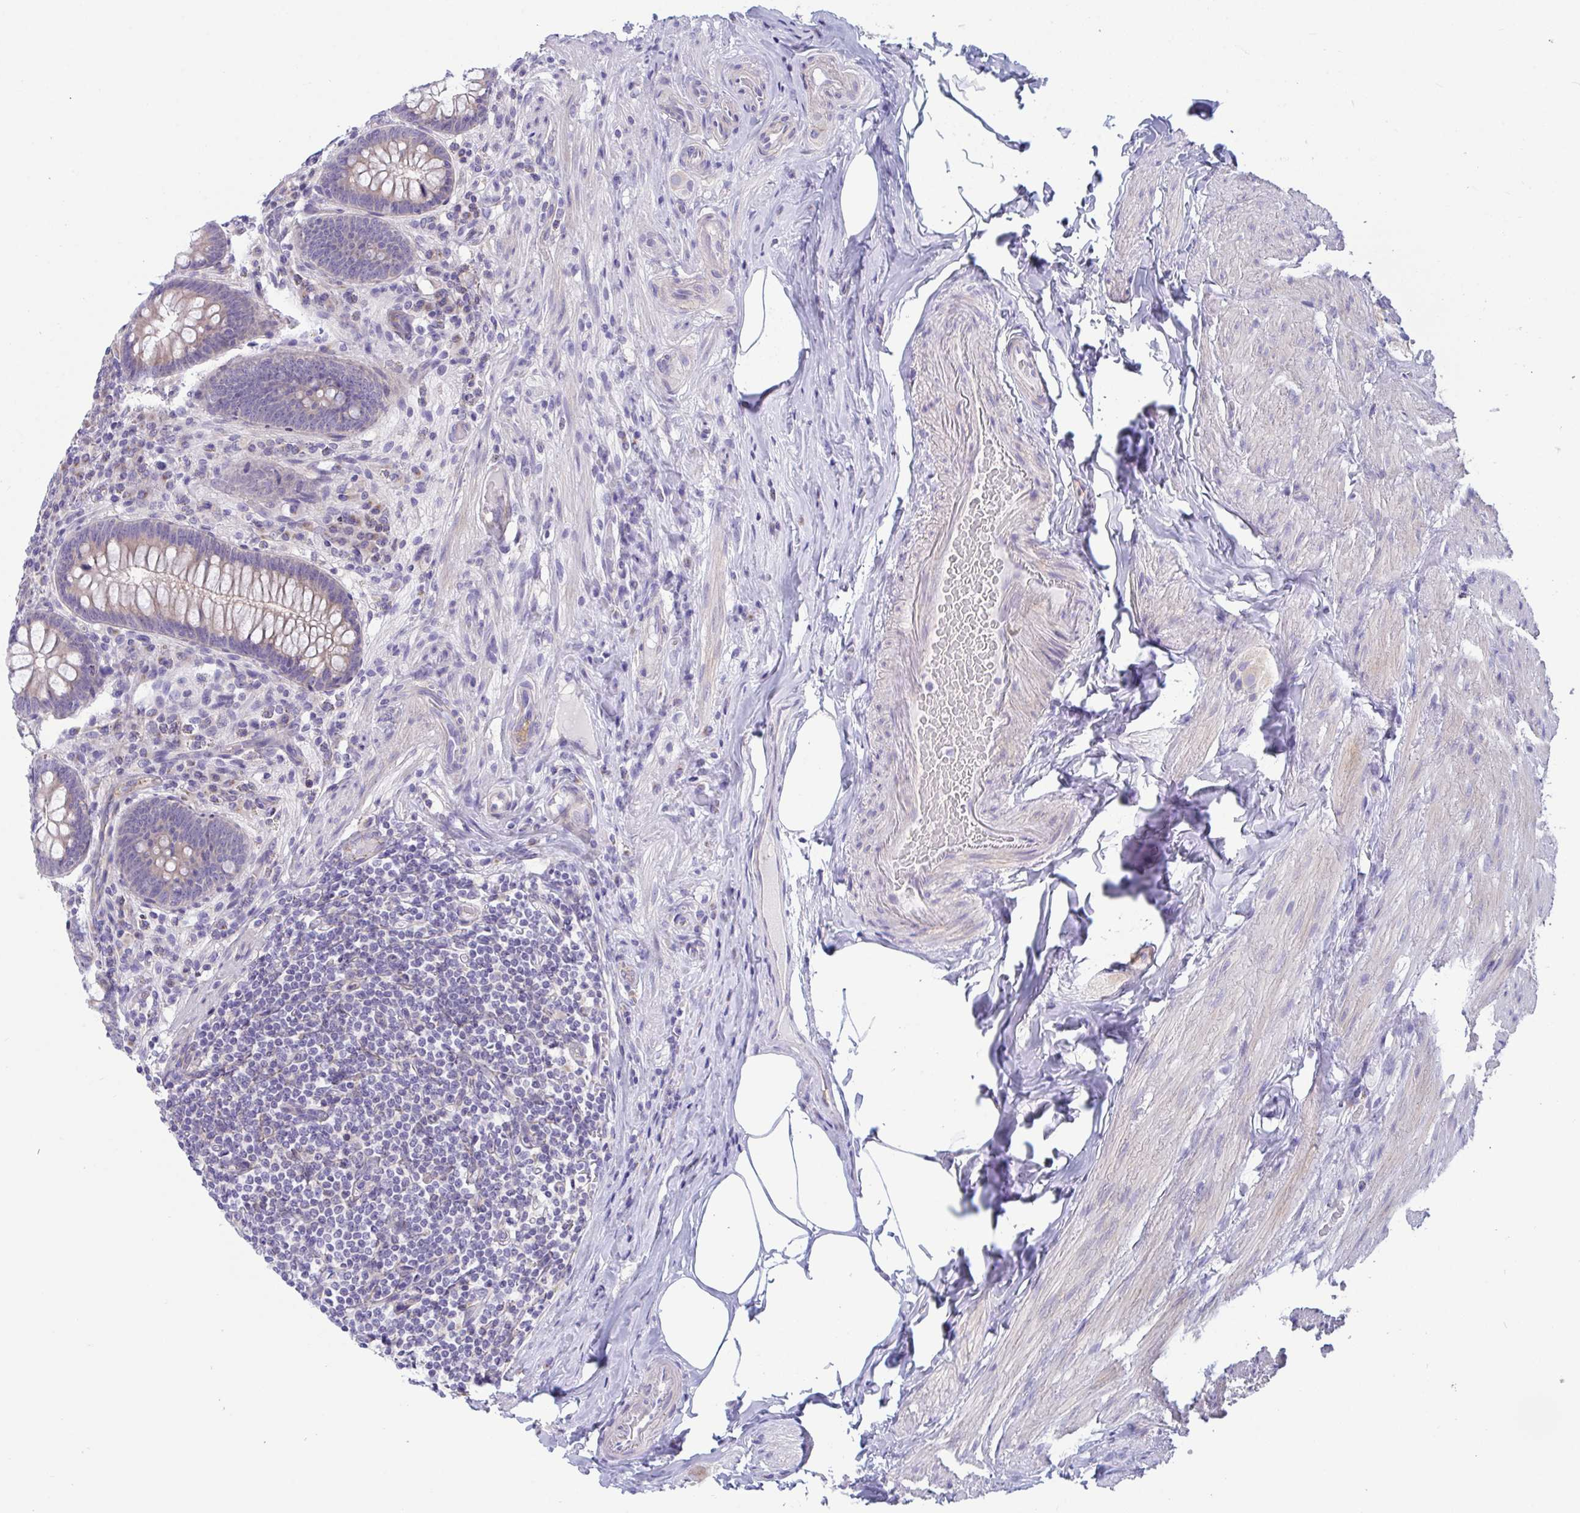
{"staining": {"intensity": "moderate", "quantity": "<25%", "location": "cytoplasmic/membranous"}, "tissue": "appendix", "cell_type": "Glandular cells", "image_type": "normal", "snomed": [{"axis": "morphology", "description": "Normal tissue, NOS"}, {"axis": "topography", "description": "Appendix"}], "caption": "This is an image of immunohistochemistry staining of normal appendix, which shows moderate staining in the cytoplasmic/membranous of glandular cells.", "gene": "OXLD1", "patient": {"sex": "male", "age": 71}}